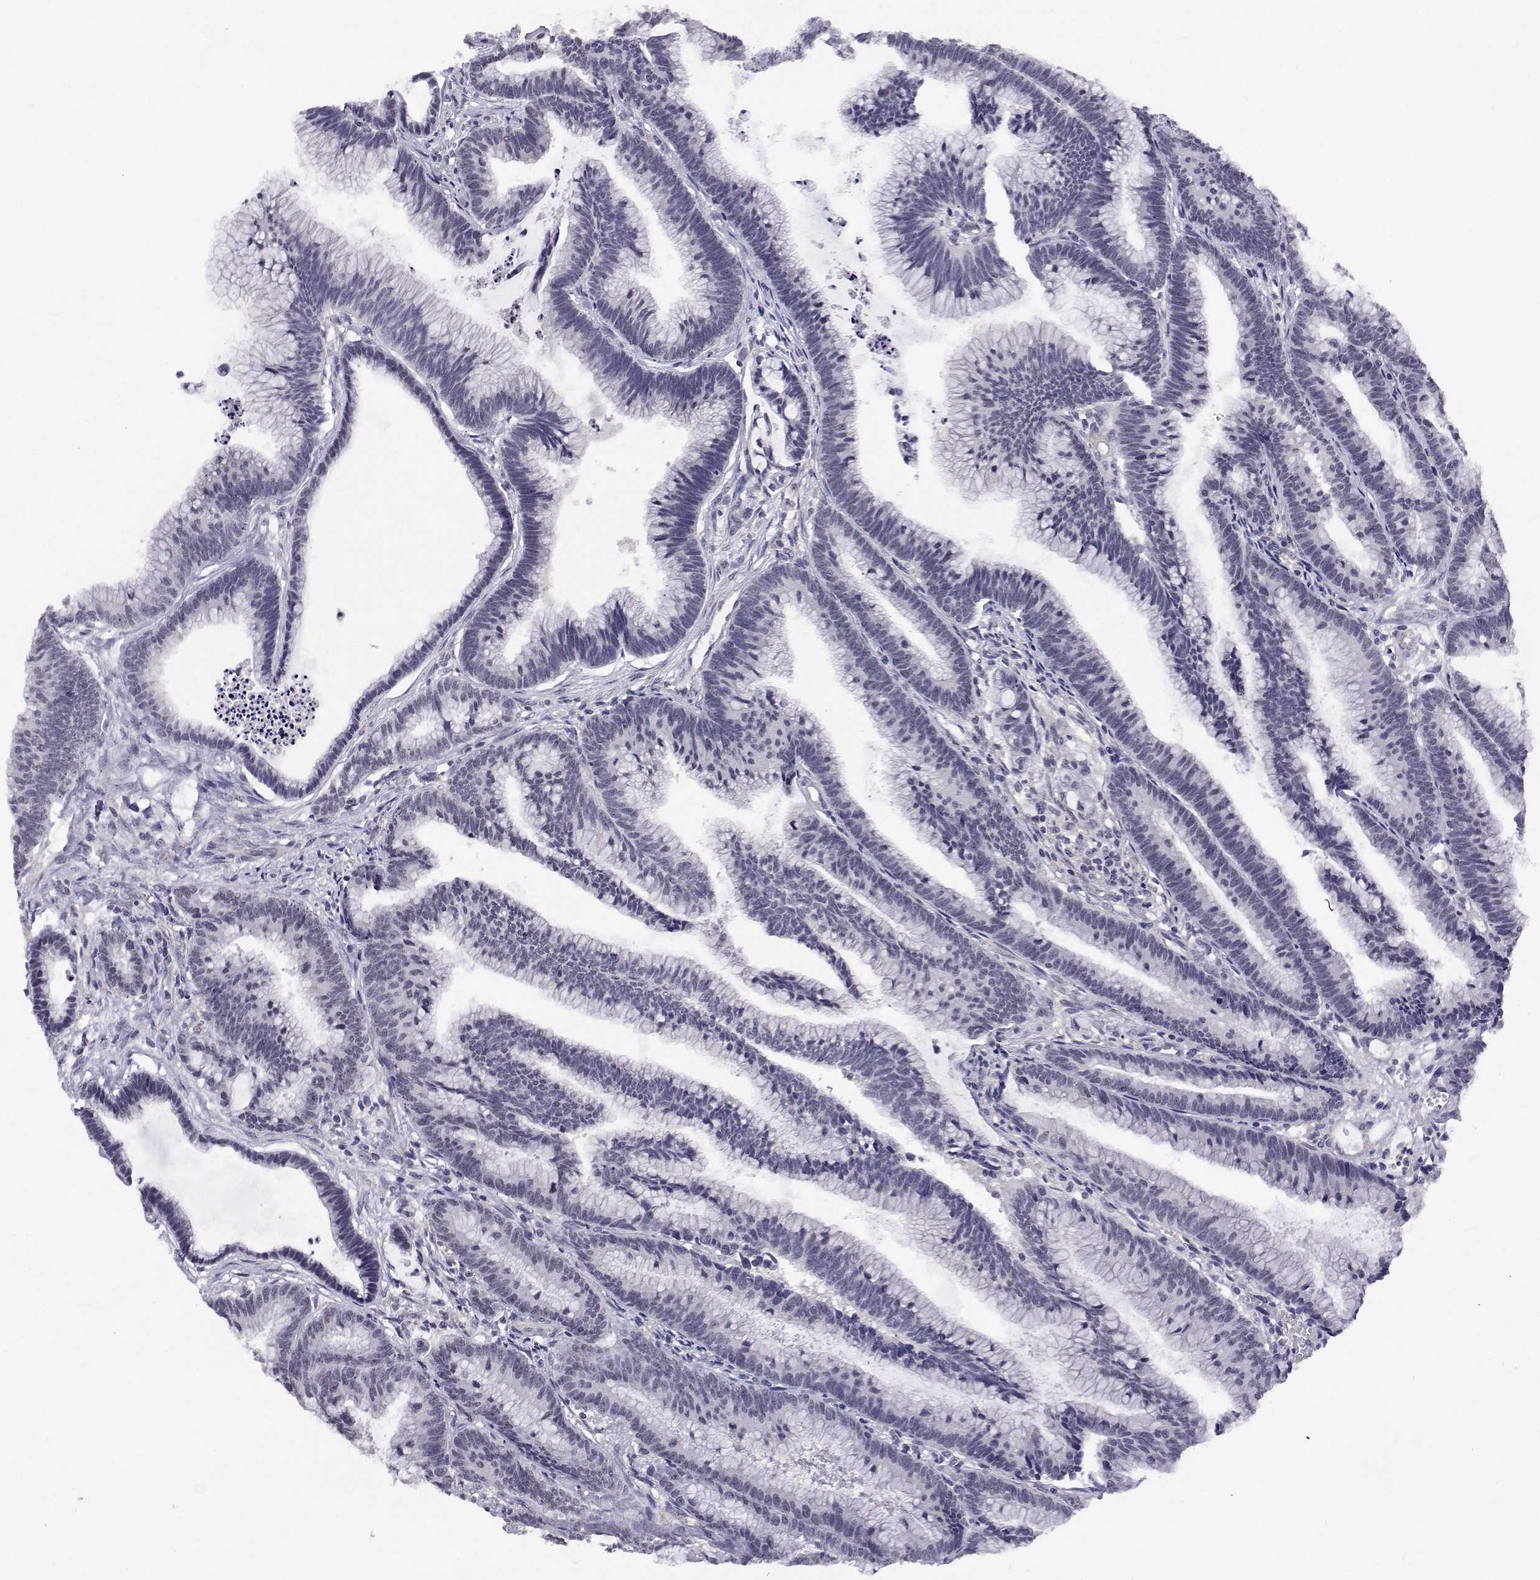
{"staining": {"intensity": "negative", "quantity": "none", "location": "none"}, "tissue": "colorectal cancer", "cell_type": "Tumor cells", "image_type": "cancer", "snomed": [{"axis": "morphology", "description": "Adenocarcinoma, NOS"}, {"axis": "topography", "description": "Colon"}], "caption": "This is an IHC photomicrograph of adenocarcinoma (colorectal). There is no expression in tumor cells.", "gene": "NHP2", "patient": {"sex": "female", "age": 78}}